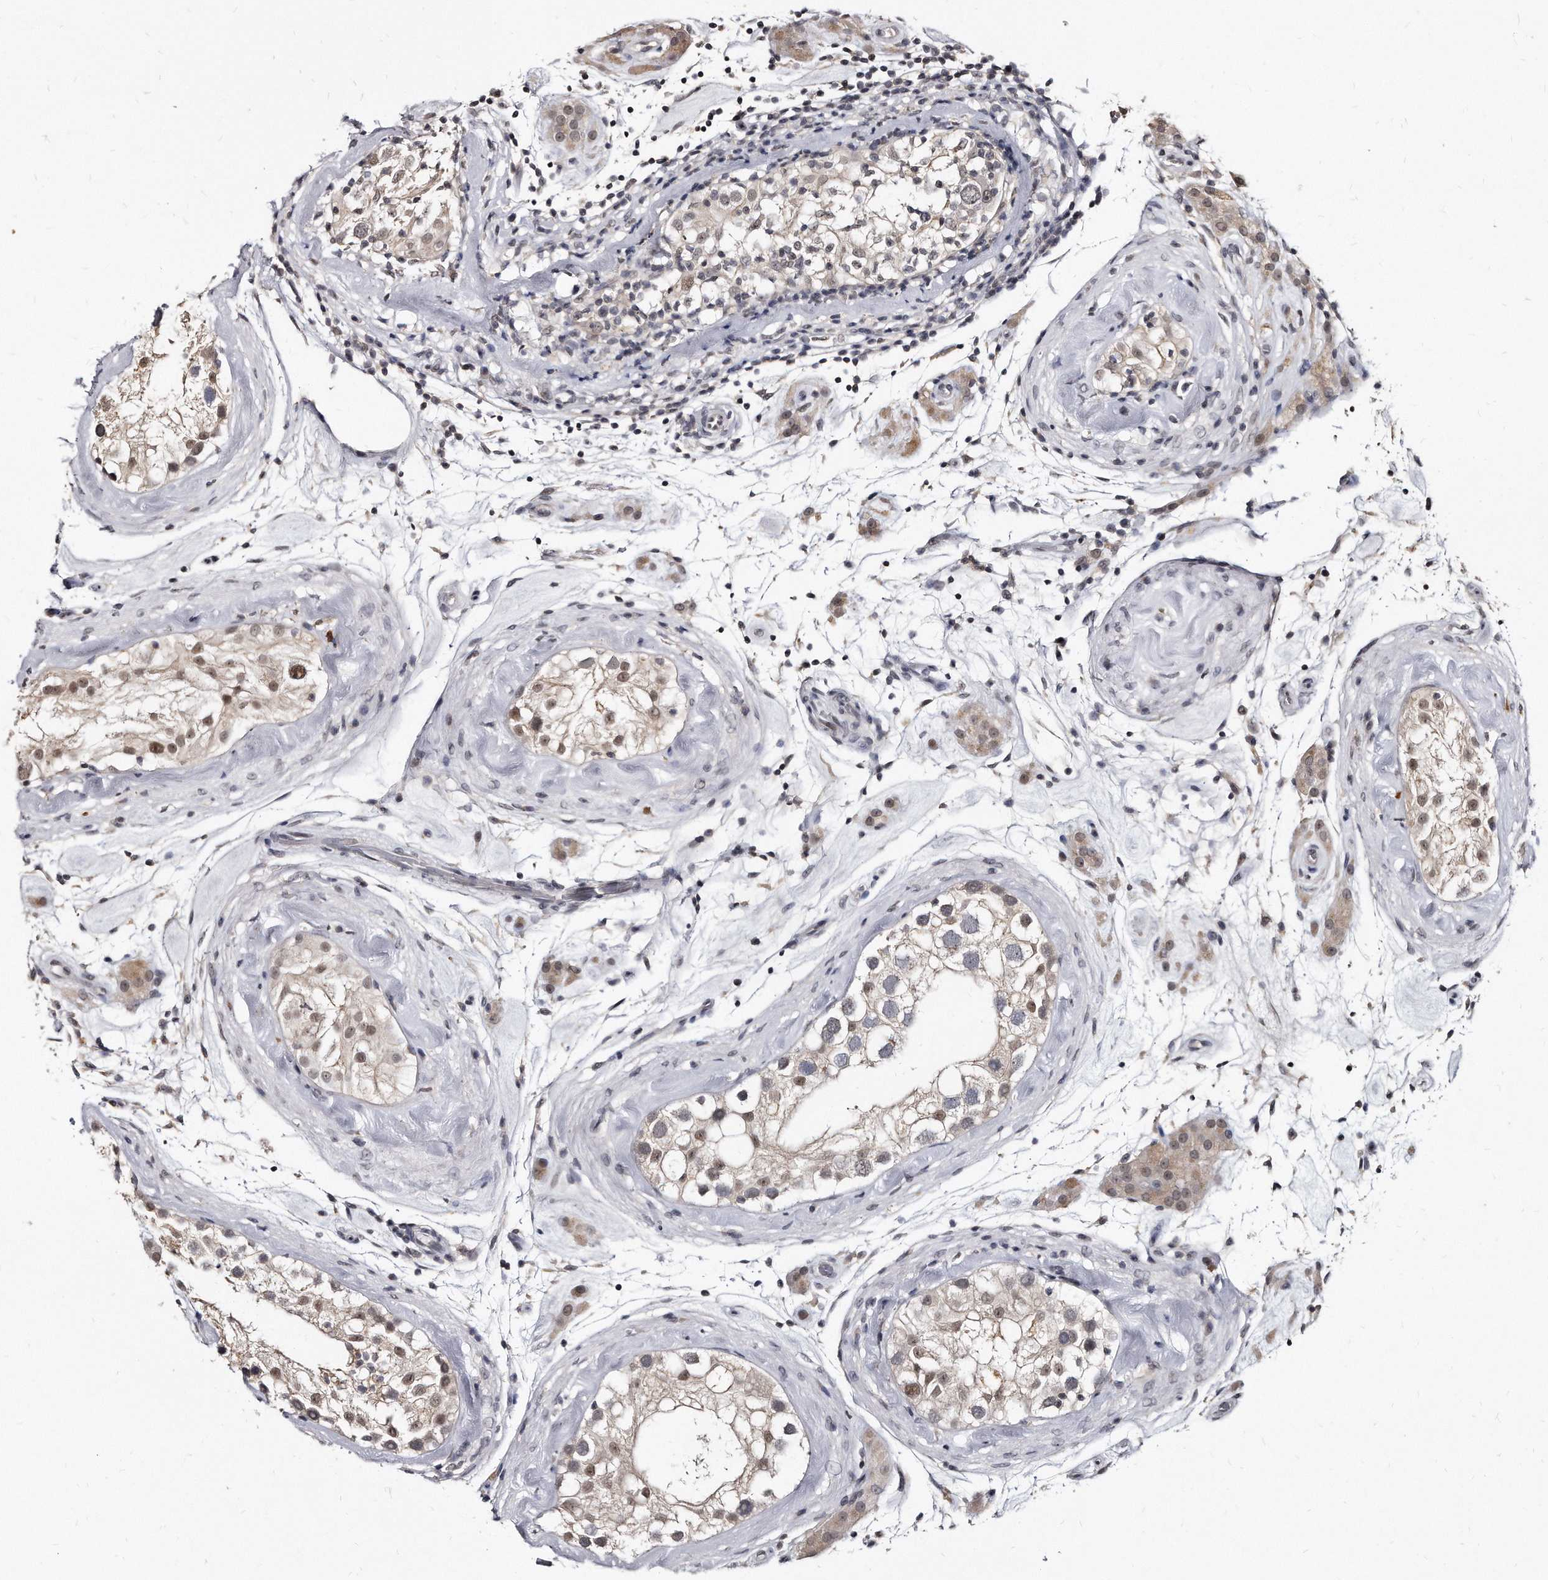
{"staining": {"intensity": "weak", "quantity": "25%-75%", "location": "cytoplasmic/membranous,nuclear"}, "tissue": "testis", "cell_type": "Cells in seminiferous ducts", "image_type": "normal", "snomed": [{"axis": "morphology", "description": "Normal tissue, NOS"}, {"axis": "topography", "description": "Testis"}], "caption": "Testis stained with DAB (3,3'-diaminobenzidine) immunohistochemistry (IHC) shows low levels of weak cytoplasmic/membranous,nuclear positivity in approximately 25%-75% of cells in seminiferous ducts.", "gene": "KLHDC3", "patient": {"sex": "male", "age": 46}}